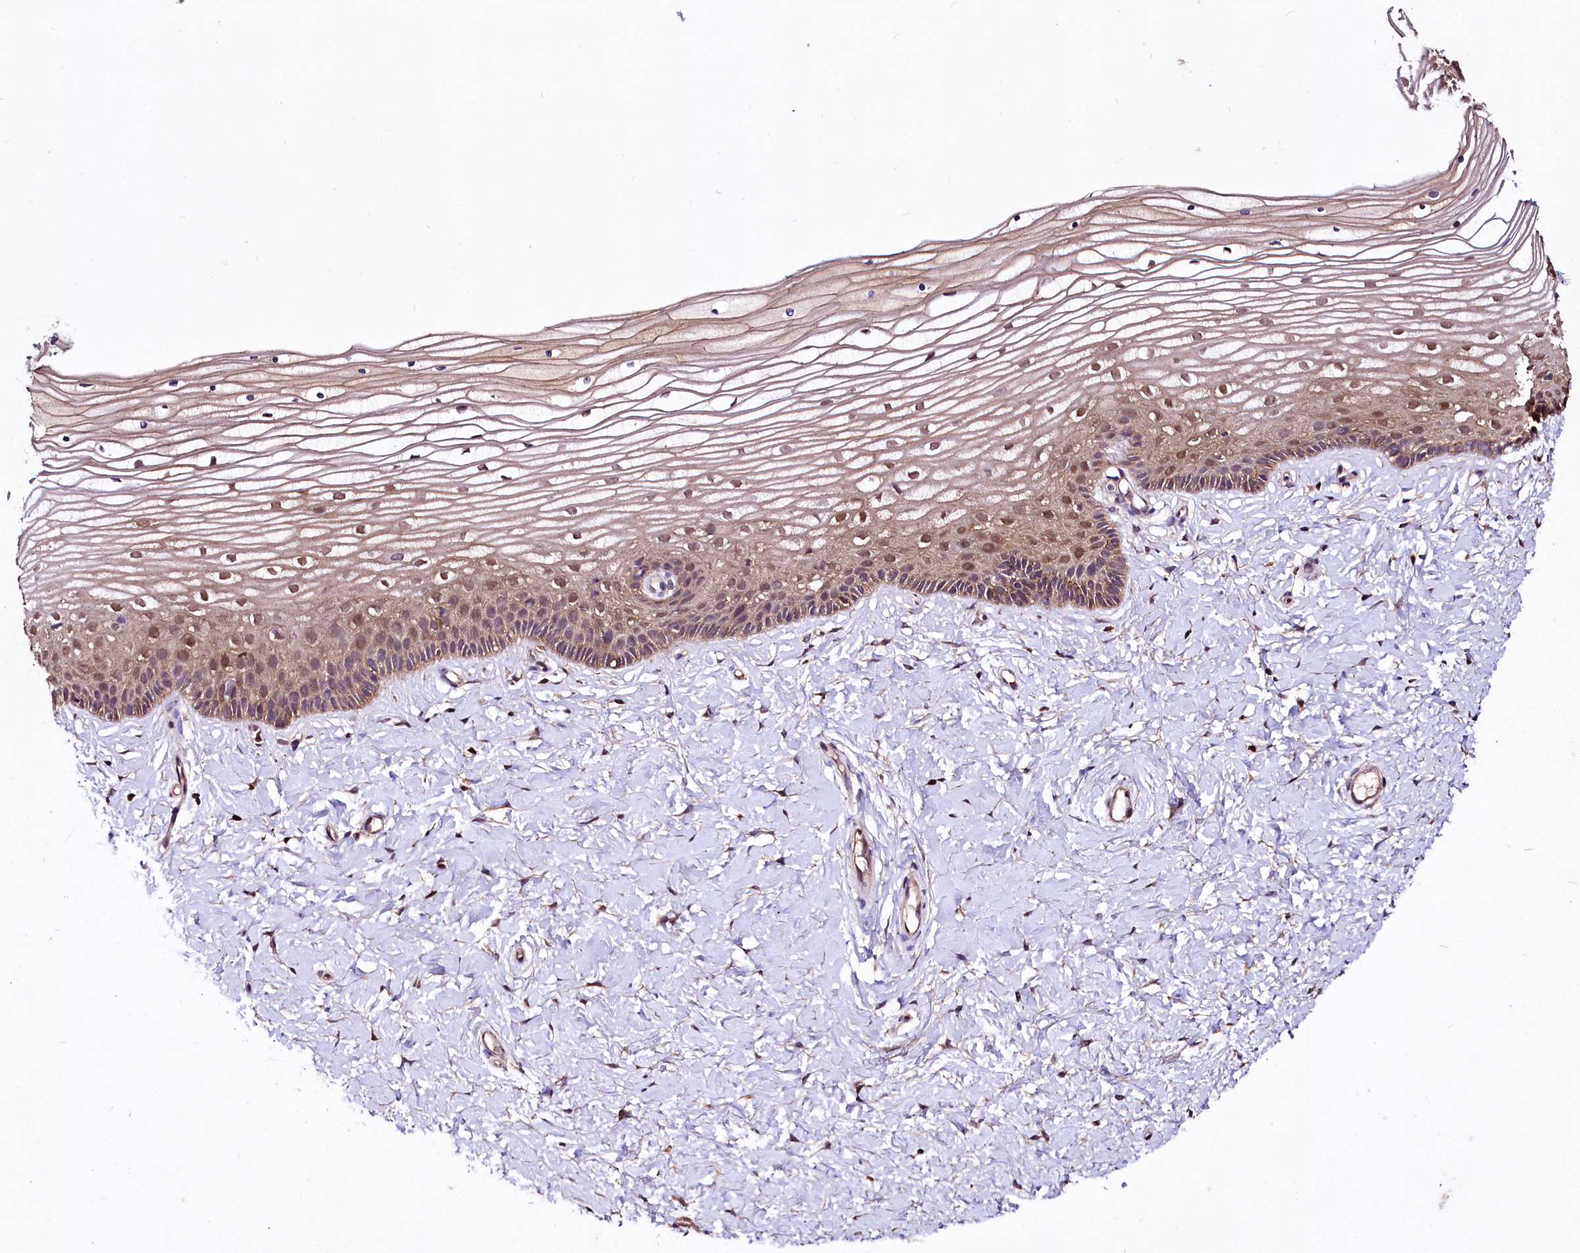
{"staining": {"intensity": "moderate", "quantity": ">75%", "location": "cytoplasmic/membranous,nuclear"}, "tissue": "vagina", "cell_type": "Squamous epithelial cells", "image_type": "normal", "snomed": [{"axis": "morphology", "description": "Normal tissue, NOS"}, {"axis": "topography", "description": "Vagina"}, {"axis": "topography", "description": "Cervix"}], "caption": "Squamous epithelial cells exhibit medium levels of moderate cytoplasmic/membranous,nuclear staining in approximately >75% of cells in benign vagina.", "gene": "KLRB1", "patient": {"sex": "female", "age": 40}}